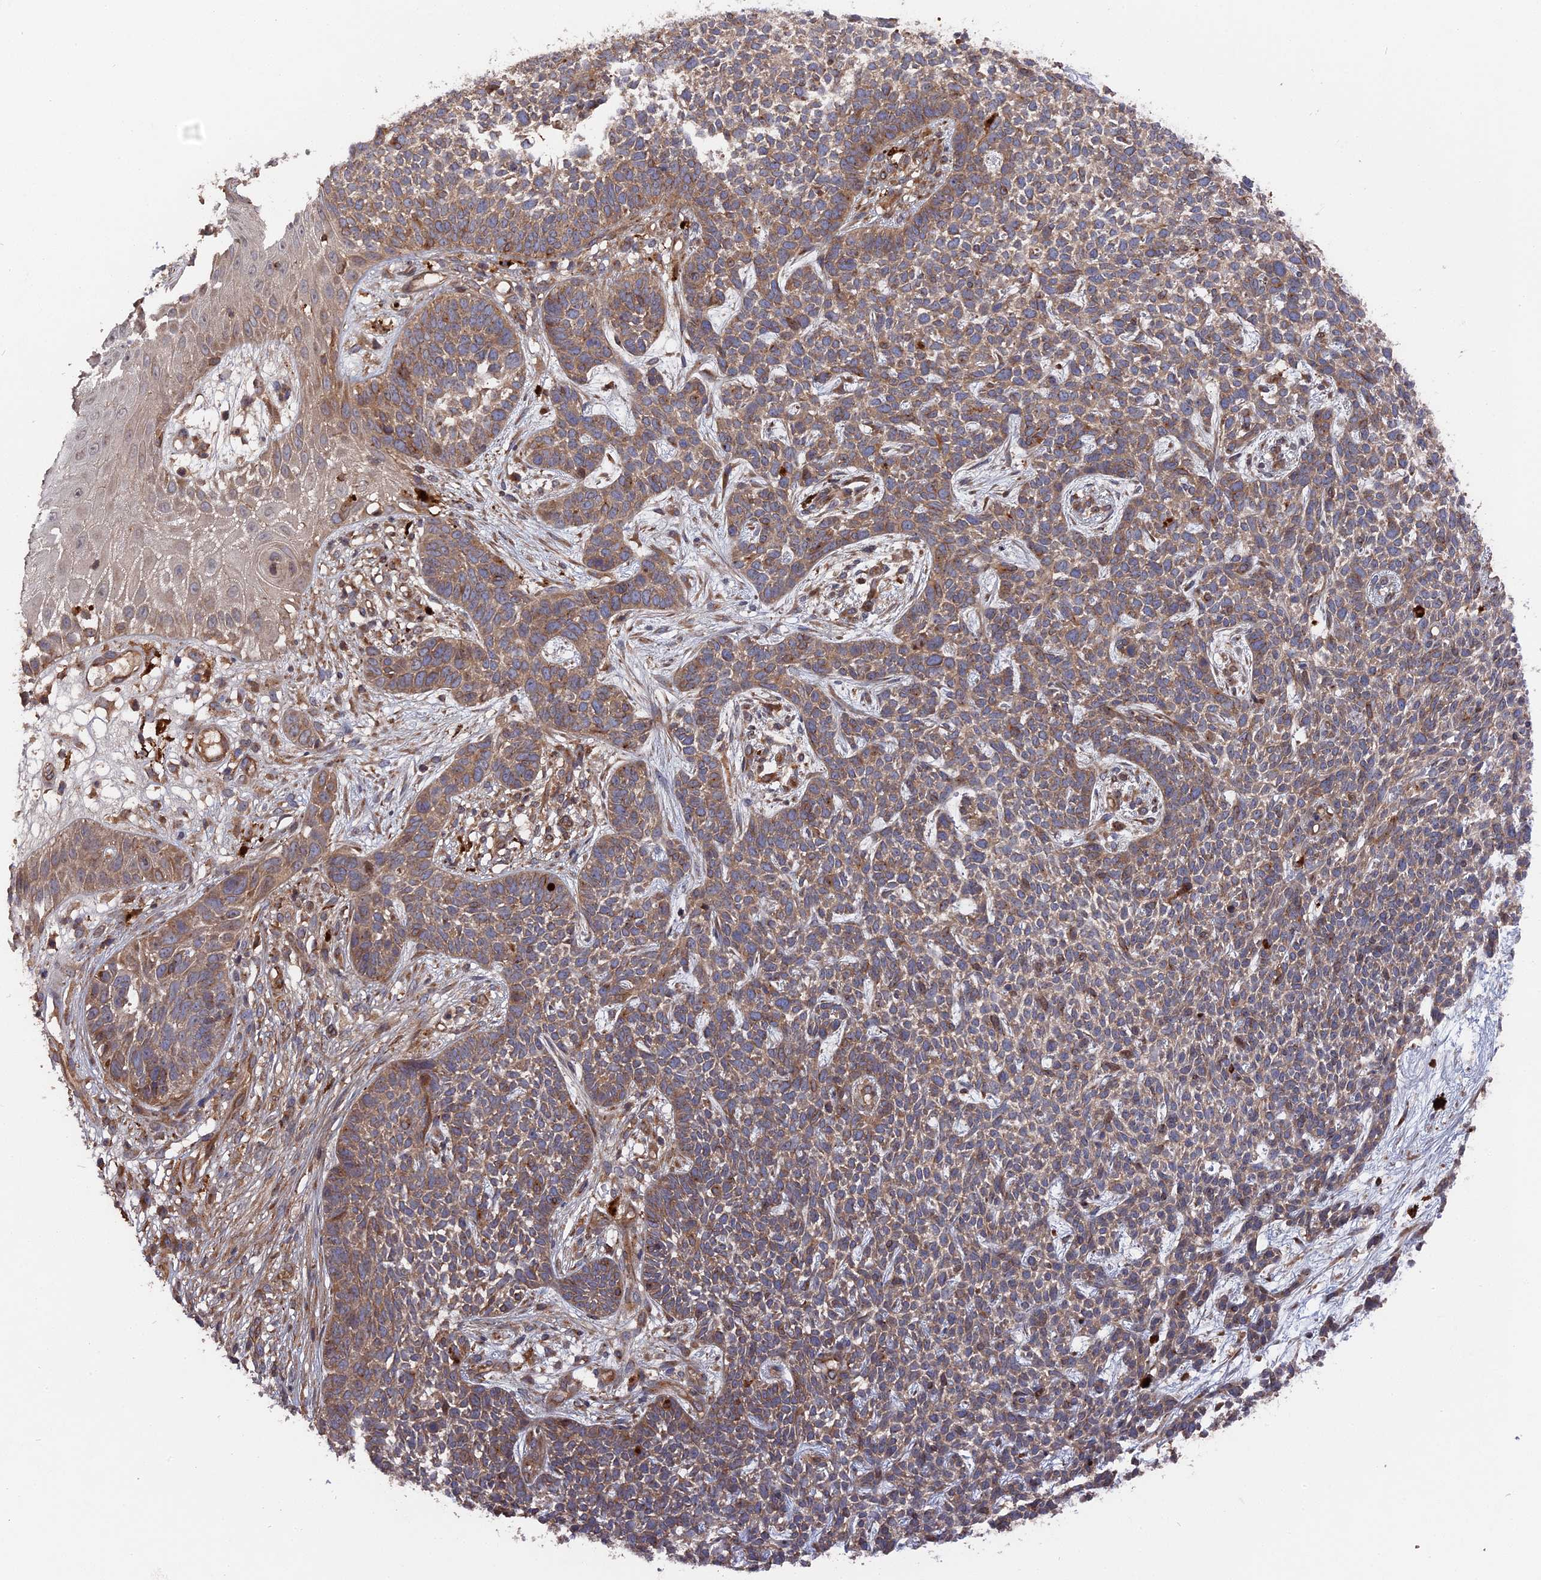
{"staining": {"intensity": "moderate", "quantity": ">75%", "location": "cytoplasmic/membranous"}, "tissue": "skin cancer", "cell_type": "Tumor cells", "image_type": "cancer", "snomed": [{"axis": "morphology", "description": "Basal cell carcinoma"}, {"axis": "topography", "description": "Skin"}], "caption": "Immunohistochemistry of human skin basal cell carcinoma demonstrates medium levels of moderate cytoplasmic/membranous positivity in approximately >75% of tumor cells.", "gene": "DEF8", "patient": {"sex": "female", "age": 84}}